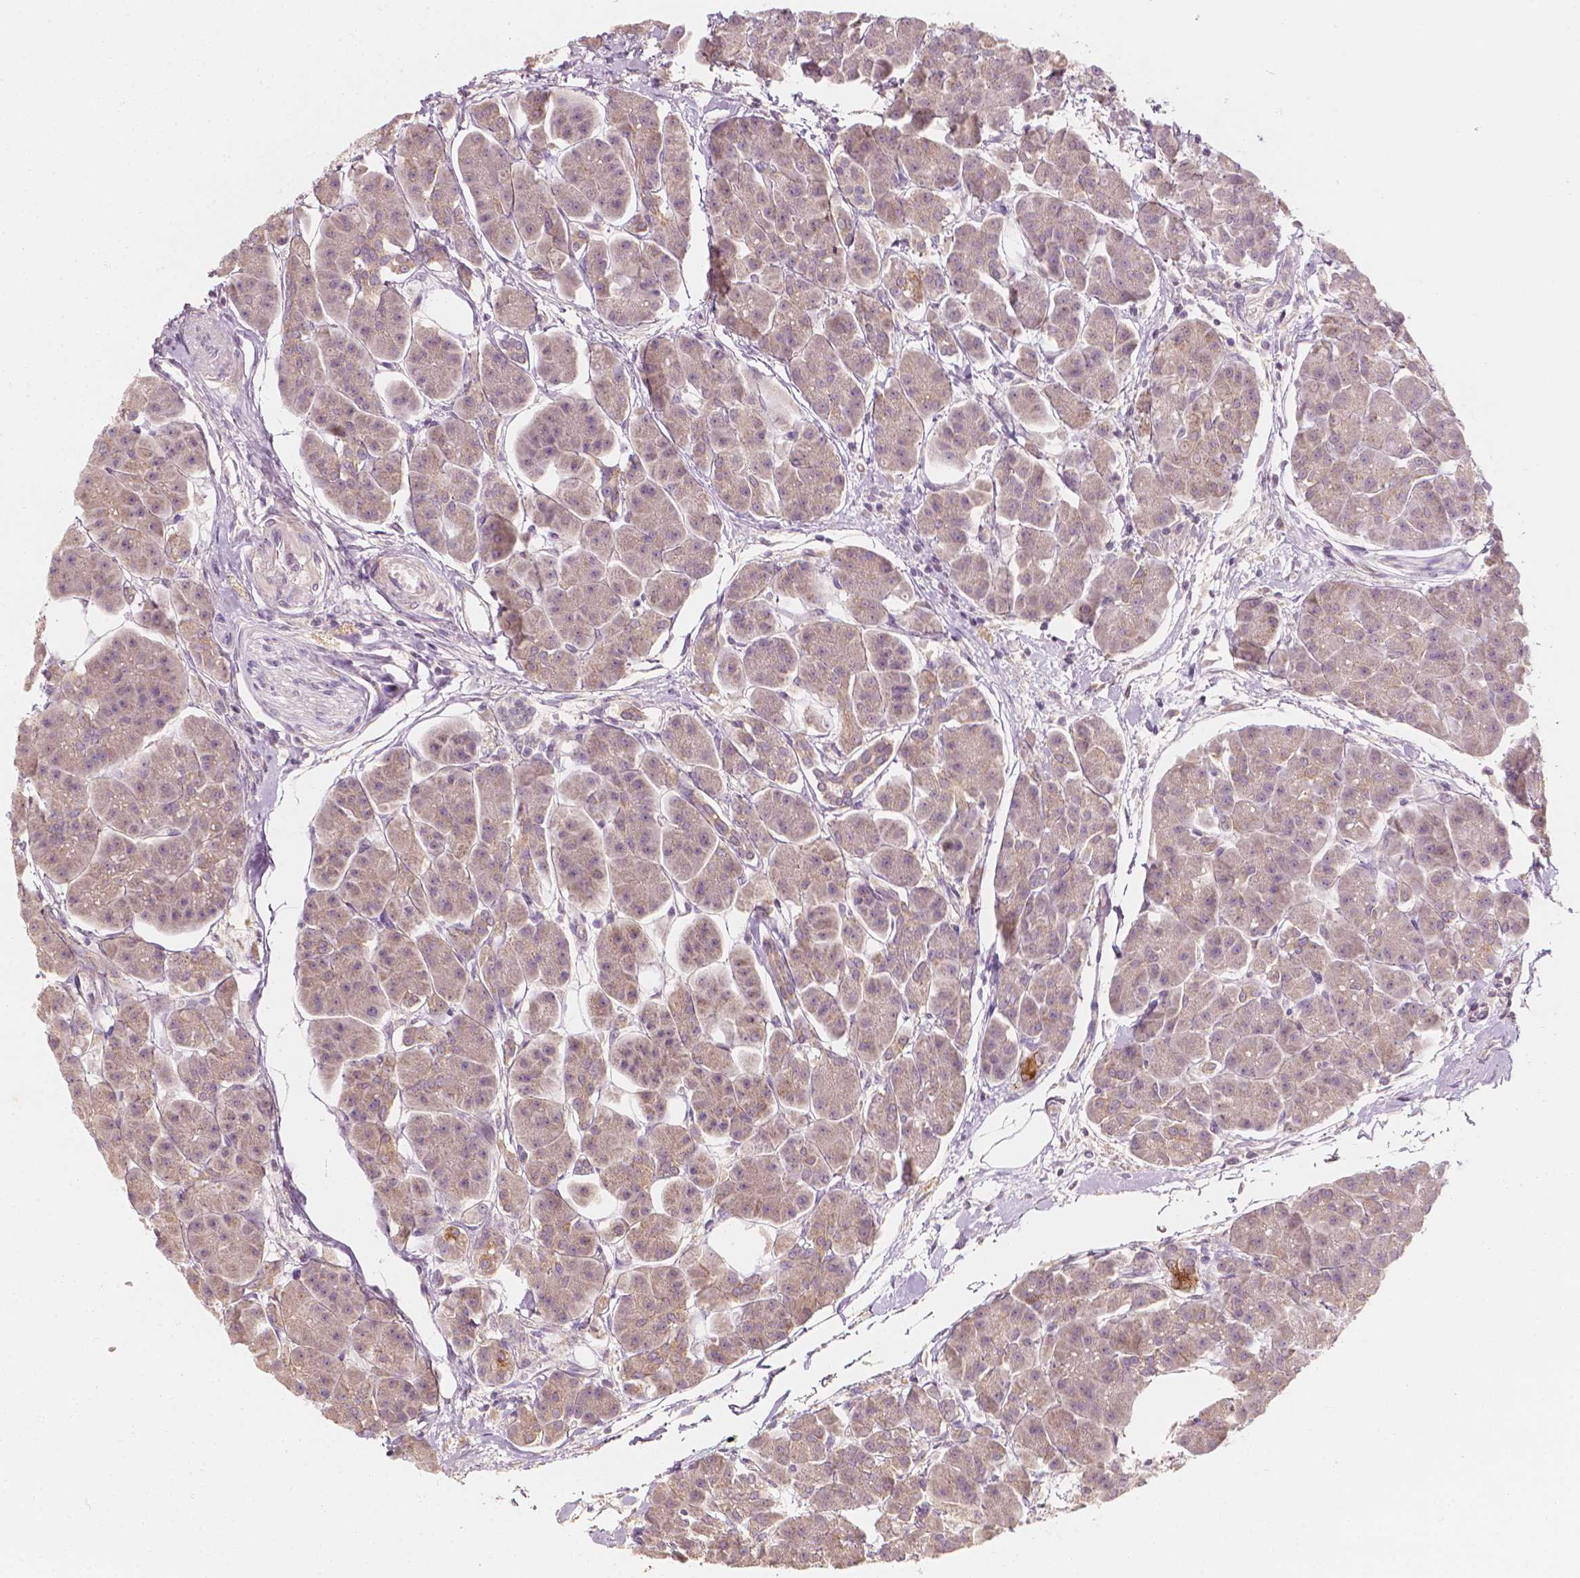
{"staining": {"intensity": "weak", "quantity": "25%-75%", "location": "cytoplasmic/membranous"}, "tissue": "pancreas", "cell_type": "Exocrine glandular cells", "image_type": "normal", "snomed": [{"axis": "morphology", "description": "Normal tissue, NOS"}, {"axis": "topography", "description": "Adipose tissue"}, {"axis": "topography", "description": "Pancreas"}, {"axis": "topography", "description": "Peripheral nerve tissue"}], "caption": "A low amount of weak cytoplasmic/membranous staining is identified in approximately 25%-75% of exocrine glandular cells in normal pancreas. (IHC, brightfield microscopy, high magnification).", "gene": "SHPK", "patient": {"sex": "female", "age": 58}}